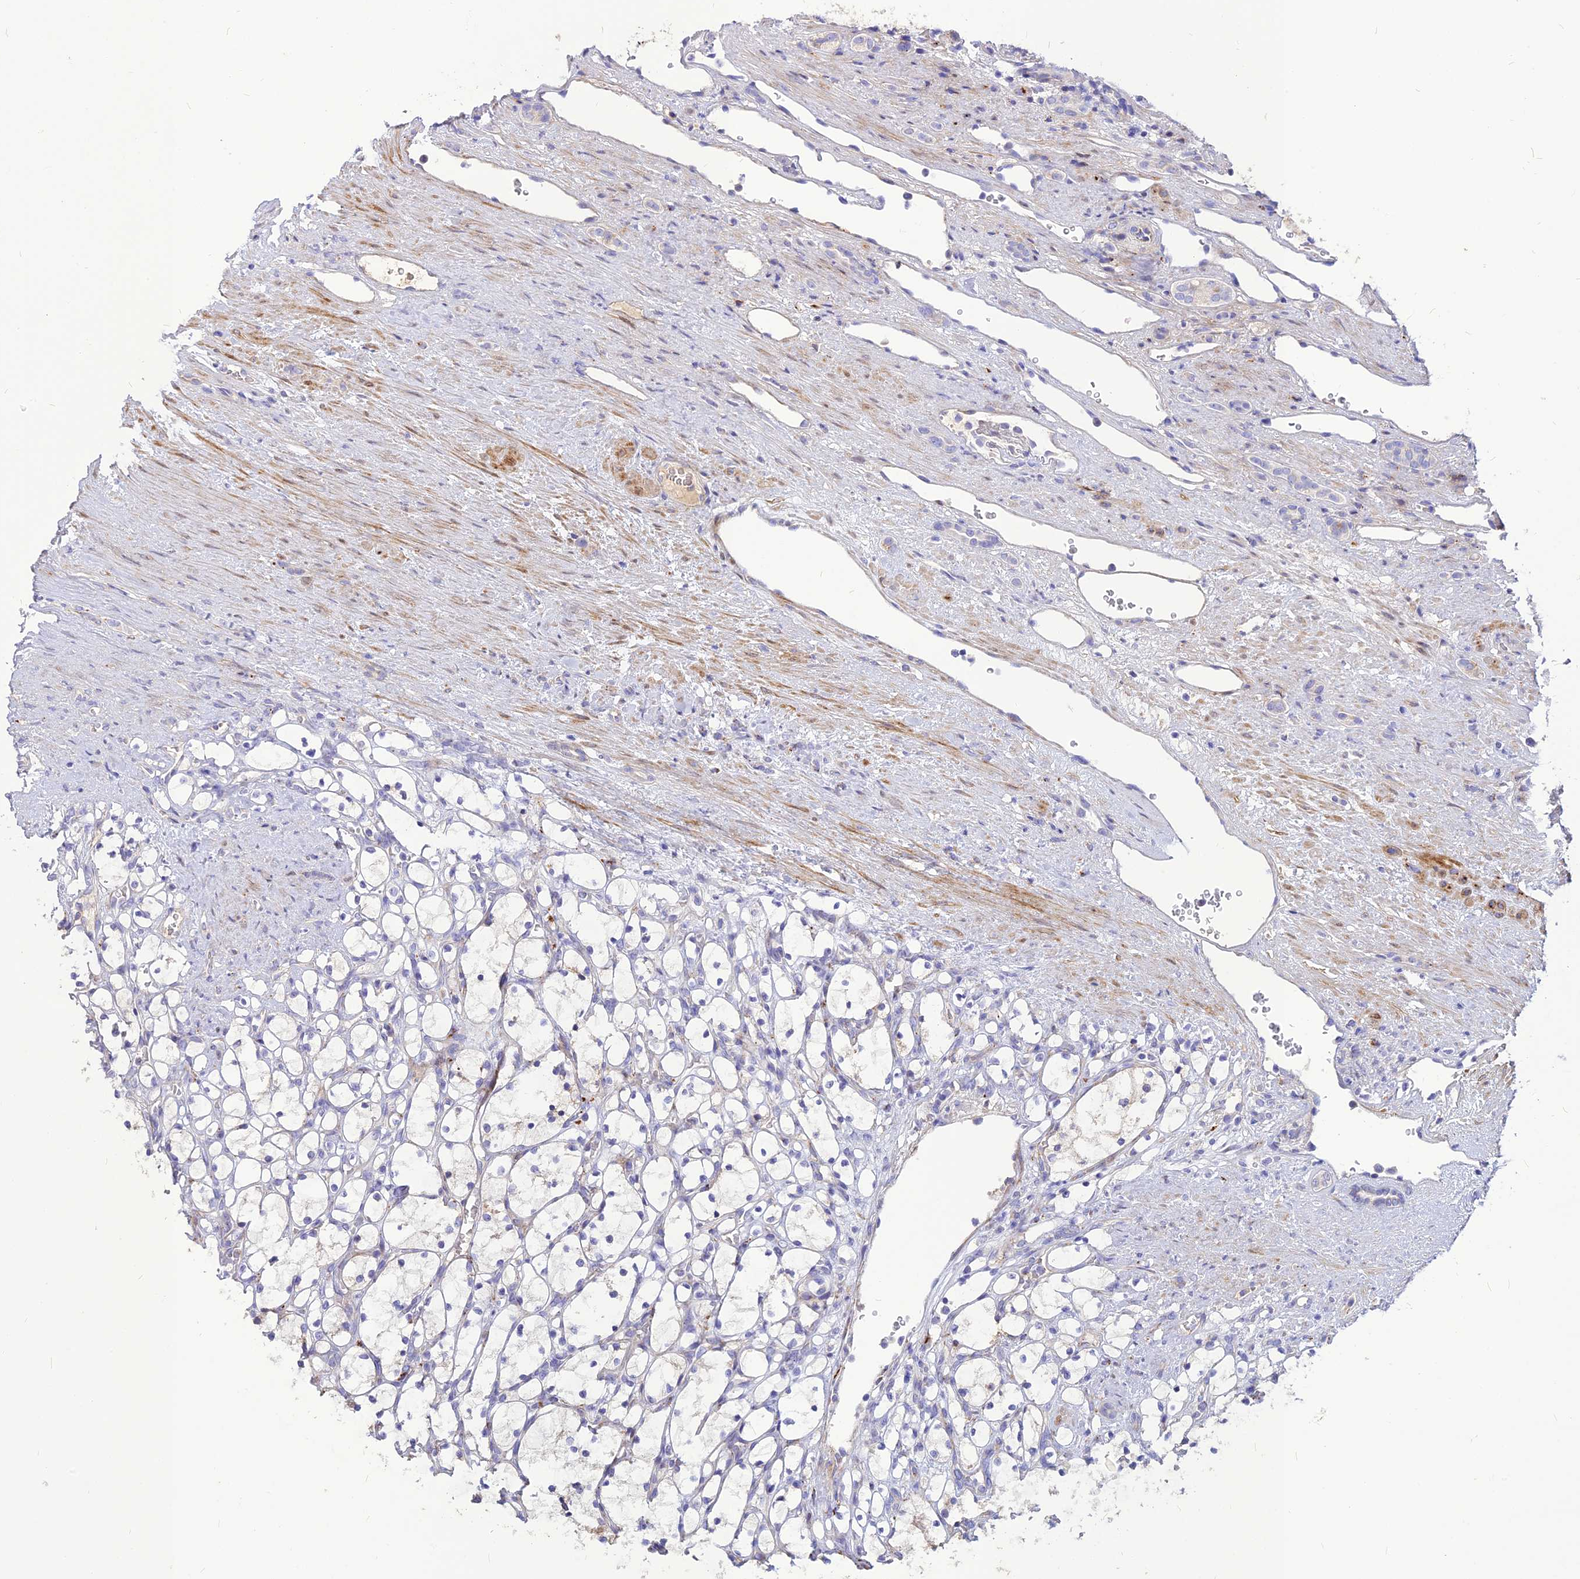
{"staining": {"intensity": "negative", "quantity": "none", "location": "none"}, "tissue": "renal cancer", "cell_type": "Tumor cells", "image_type": "cancer", "snomed": [{"axis": "morphology", "description": "Adenocarcinoma, NOS"}, {"axis": "topography", "description": "Kidney"}], "caption": "Adenocarcinoma (renal) was stained to show a protein in brown. There is no significant expression in tumor cells.", "gene": "RIMOC1", "patient": {"sex": "female", "age": 69}}